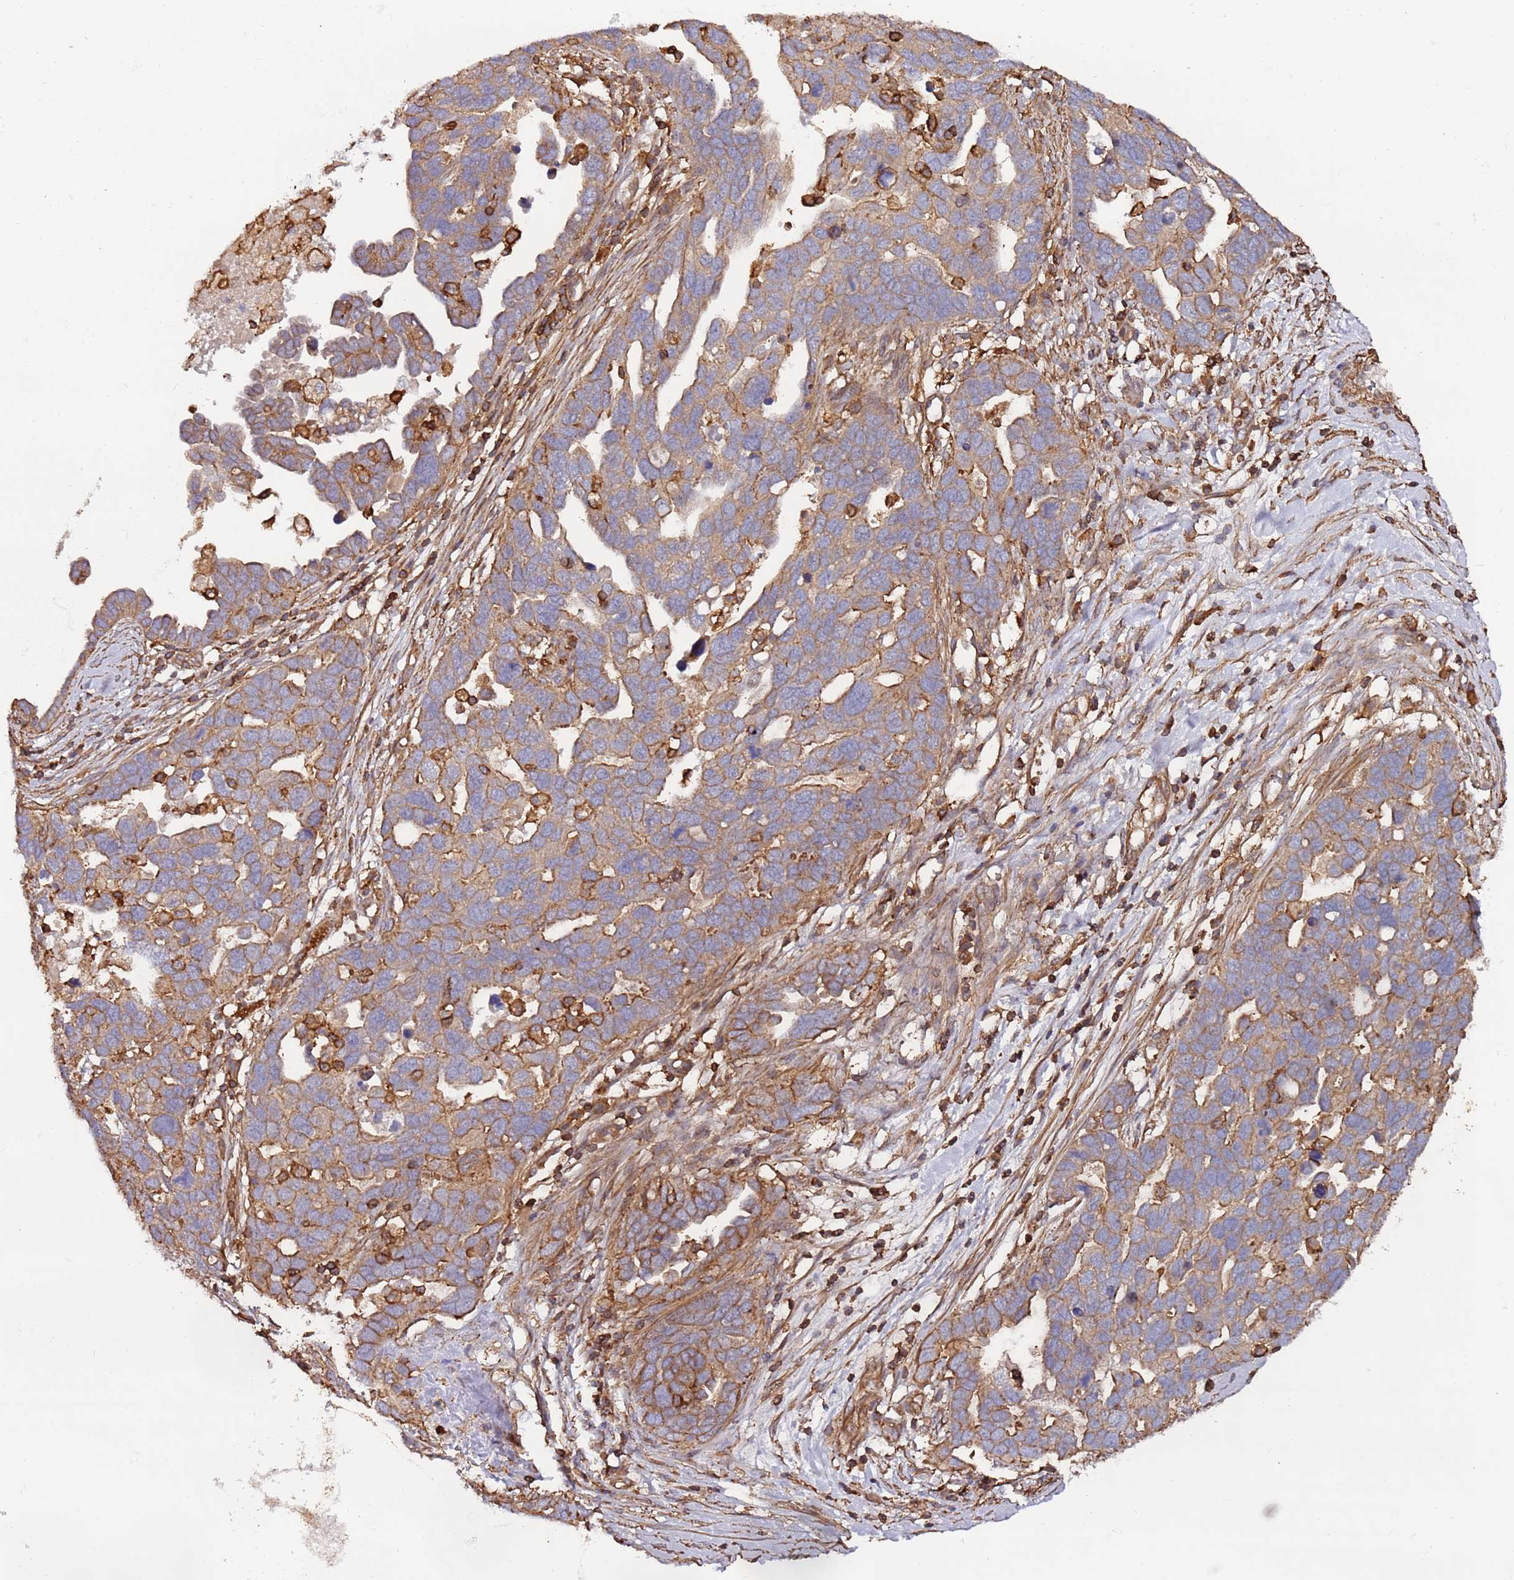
{"staining": {"intensity": "moderate", "quantity": ">75%", "location": "cytoplasmic/membranous"}, "tissue": "ovarian cancer", "cell_type": "Tumor cells", "image_type": "cancer", "snomed": [{"axis": "morphology", "description": "Cystadenocarcinoma, serous, NOS"}, {"axis": "topography", "description": "Ovary"}], "caption": "Protein expression analysis of human ovarian cancer (serous cystadenocarcinoma) reveals moderate cytoplasmic/membranous staining in approximately >75% of tumor cells.", "gene": "CYP2U1", "patient": {"sex": "female", "age": 54}}